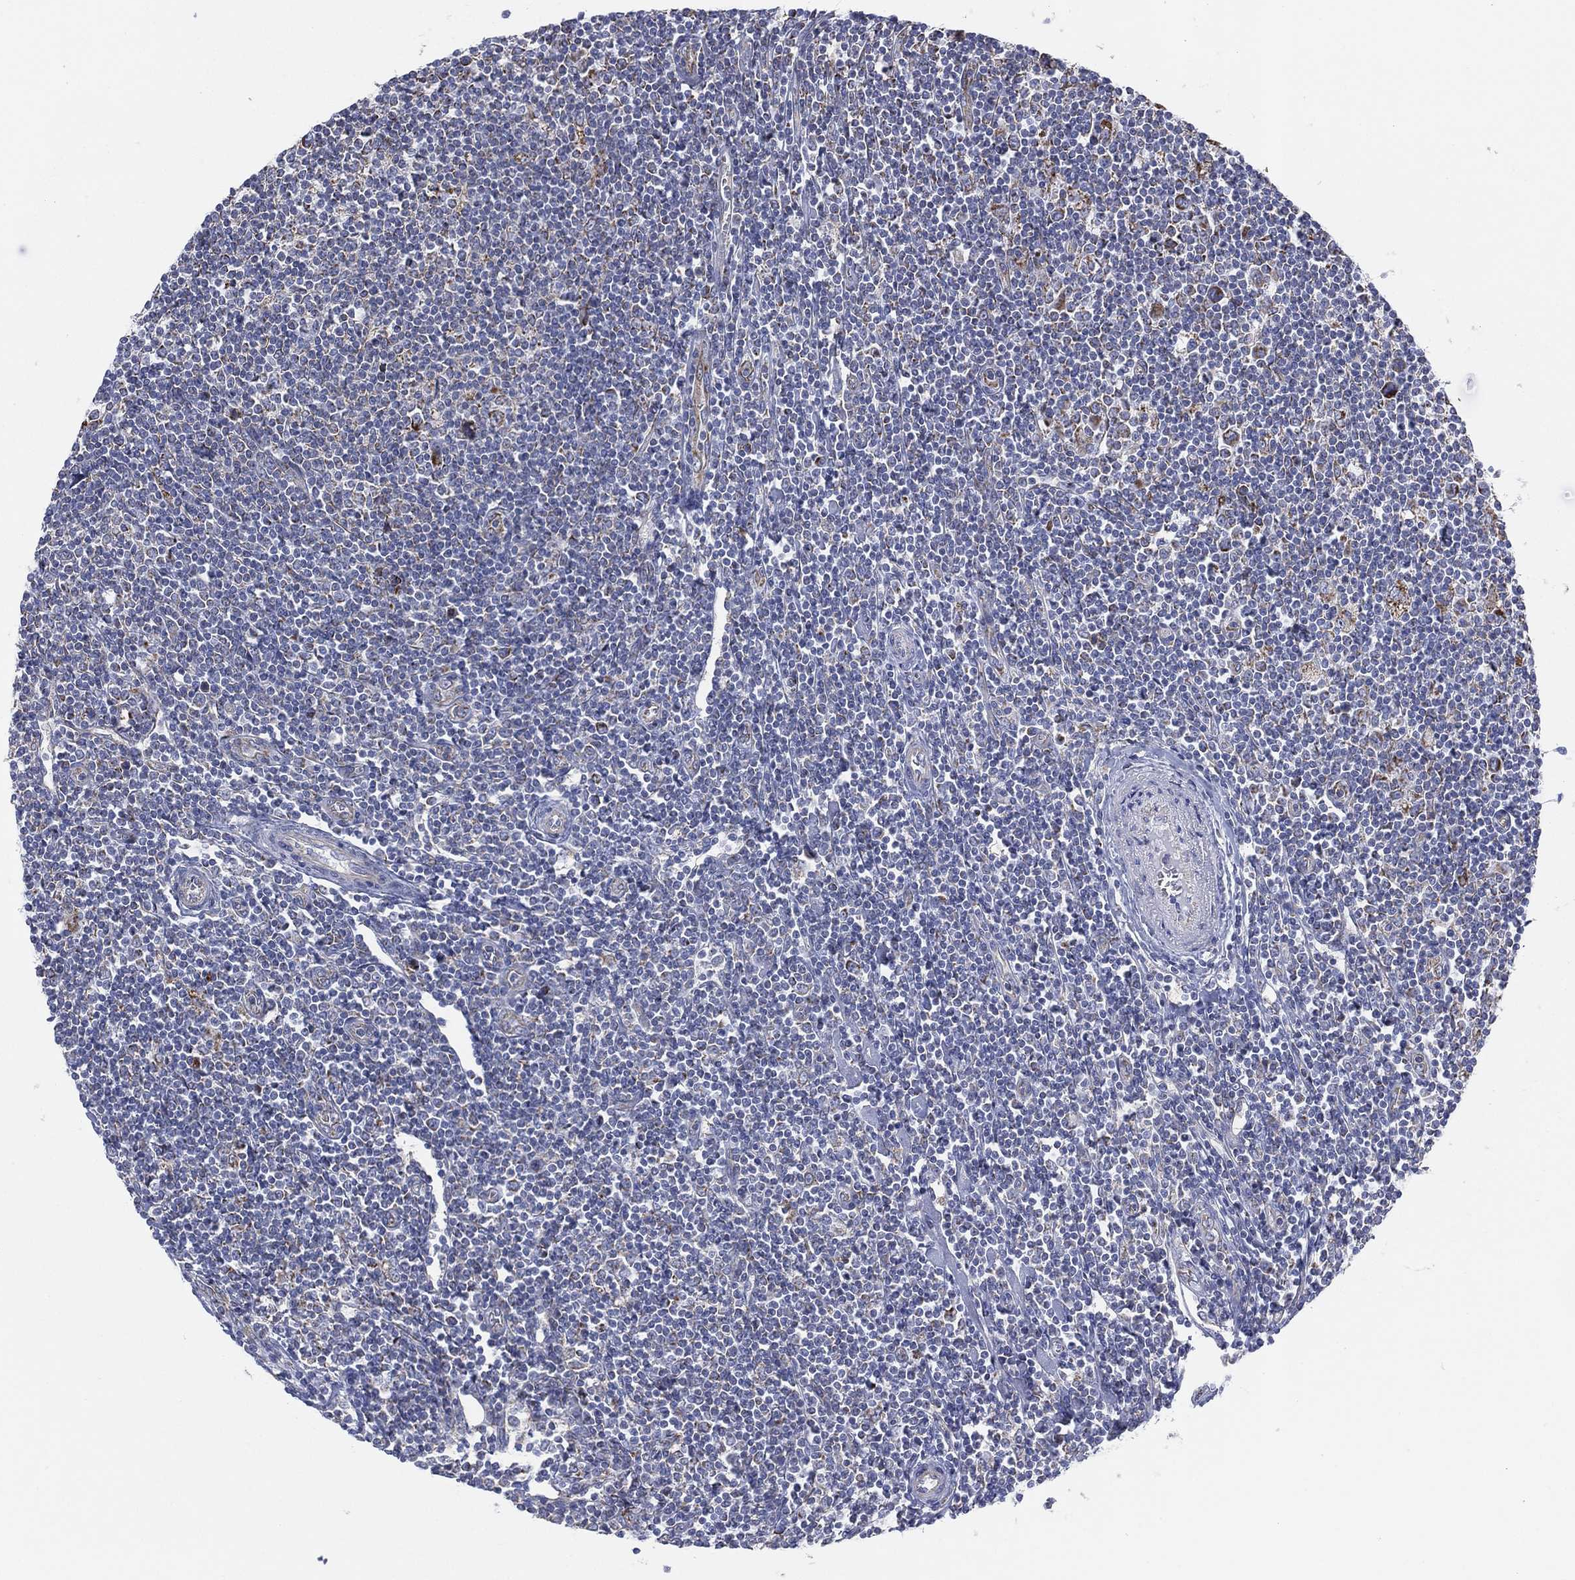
{"staining": {"intensity": "moderate", "quantity": ">75%", "location": "cytoplasmic/membranous"}, "tissue": "lymphoma", "cell_type": "Tumor cells", "image_type": "cancer", "snomed": [{"axis": "morphology", "description": "Hodgkin's disease, NOS"}, {"axis": "topography", "description": "Lymph node"}], "caption": "A medium amount of moderate cytoplasmic/membranous staining is seen in about >75% of tumor cells in lymphoma tissue.", "gene": "INA", "patient": {"sex": "male", "age": 40}}